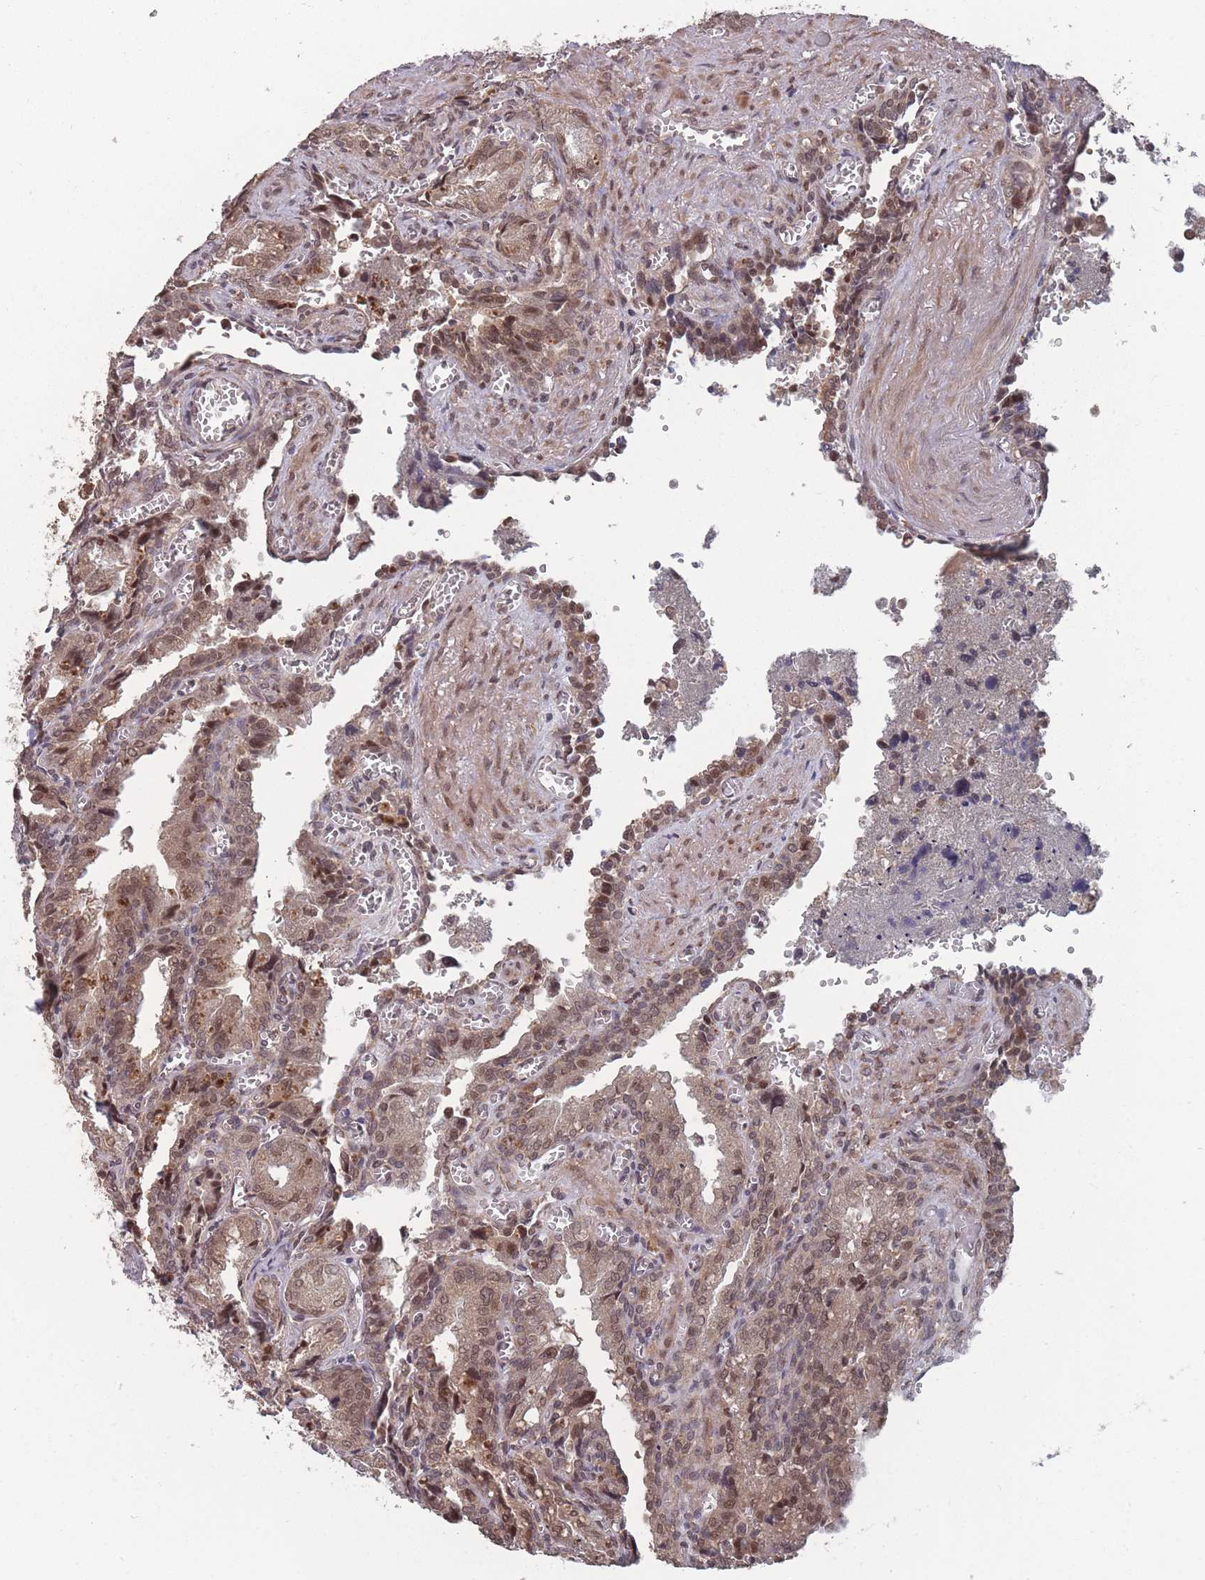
{"staining": {"intensity": "moderate", "quantity": "25%-75%", "location": "cytoplasmic/membranous,nuclear"}, "tissue": "seminal vesicle", "cell_type": "Glandular cells", "image_type": "normal", "snomed": [{"axis": "morphology", "description": "Normal tissue, NOS"}, {"axis": "topography", "description": "Seminal veicle"}], "caption": "IHC photomicrograph of normal seminal vesicle stained for a protein (brown), which demonstrates medium levels of moderate cytoplasmic/membranous,nuclear staining in approximately 25%-75% of glandular cells.", "gene": "CNTRL", "patient": {"sex": "male", "age": 67}}